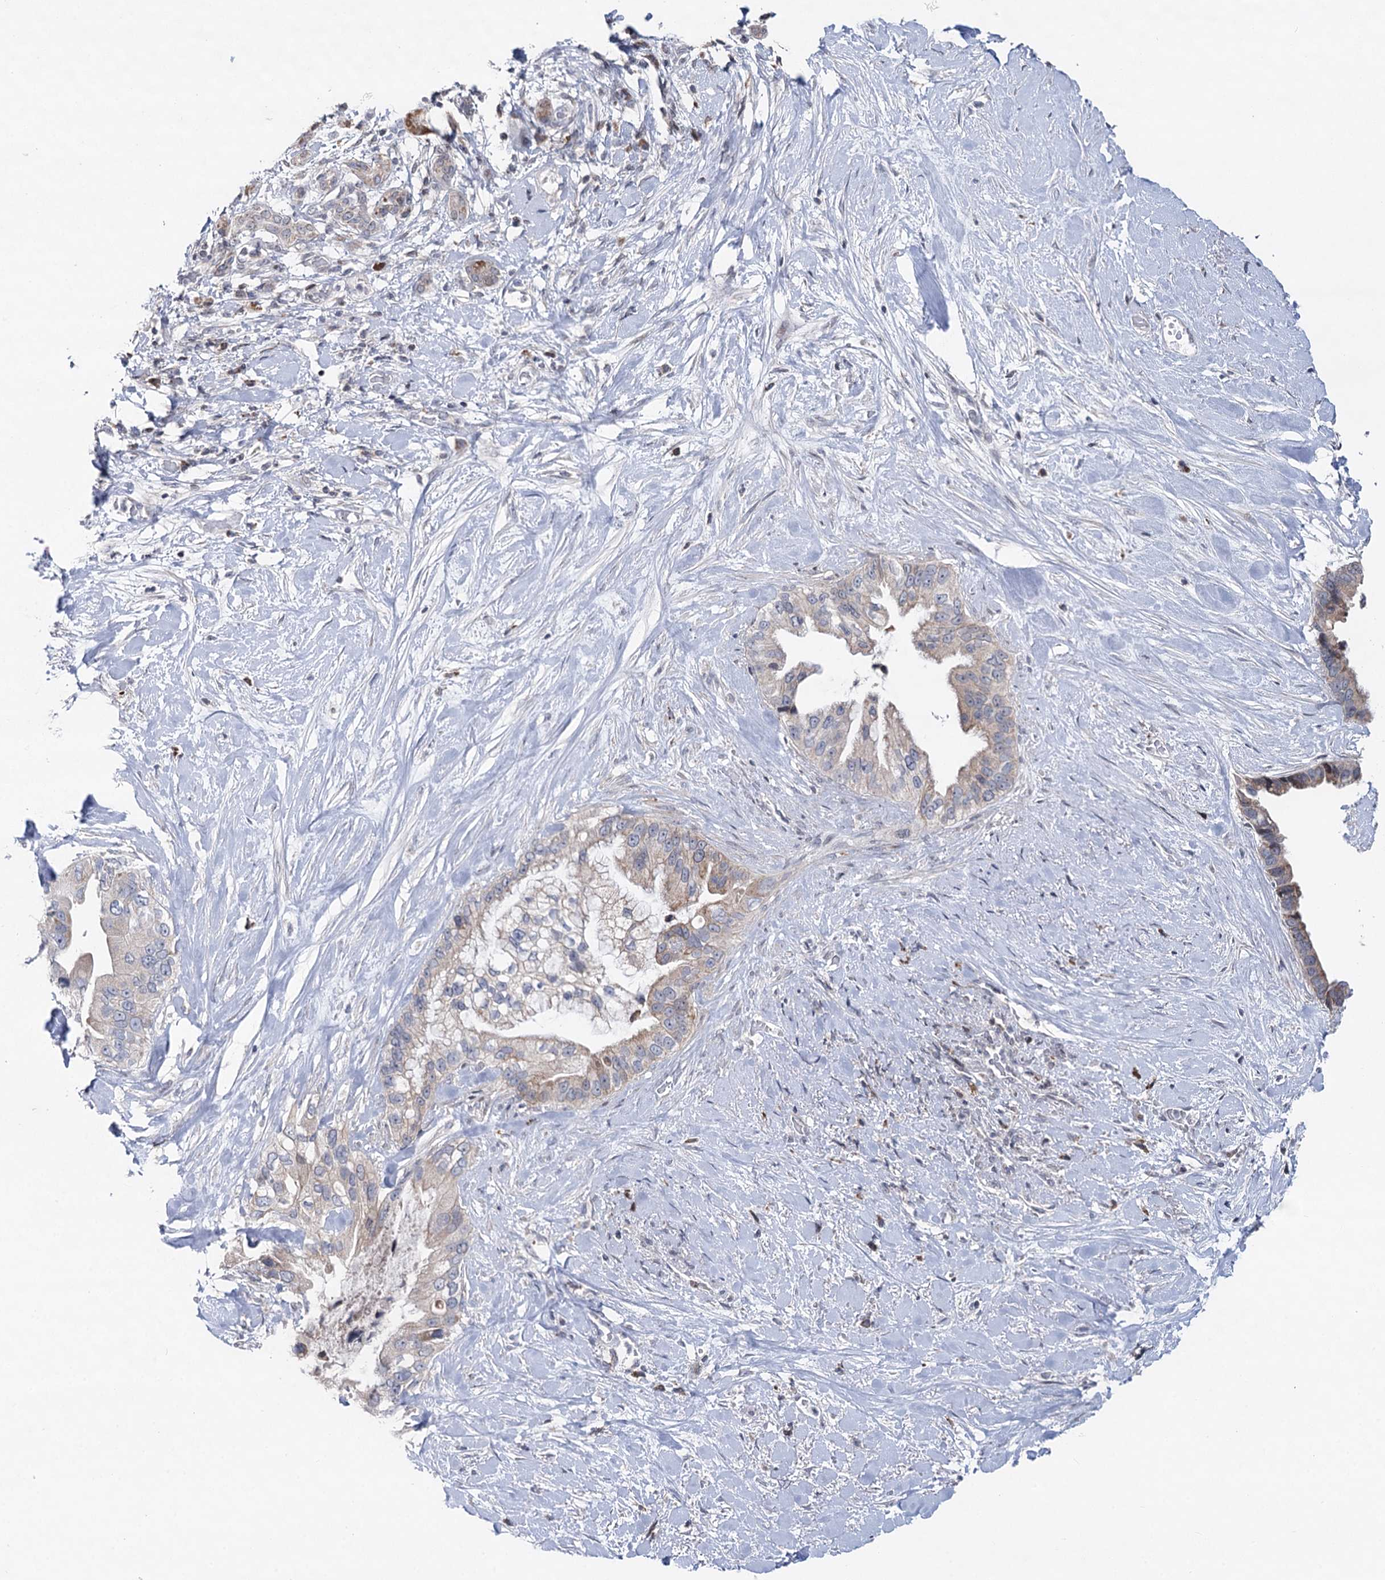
{"staining": {"intensity": "weak", "quantity": "25%-75%", "location": "cytoplasmic/membranous"}, "tissue": "pancreatic cancer", "cell_type": "Tumor cells", "image_type": "cancer", "snomed": [{"axis": "morphology", "description": "Inflammation, NOS"}, {"axis": "morphology", "description": "Adenocarcinoma, NOS"}, {"axis": "topography", "description": "Pancreas"}], "caption": "There is low levels of weak cytoplasmic/membranous expression in tumor cells of adenocarcinoma (pancreatic), as demonstrated by immunohistochemical staining (brown color).", "gene": "PTGR1", "patient": {"sex": "female", "age": 56}}